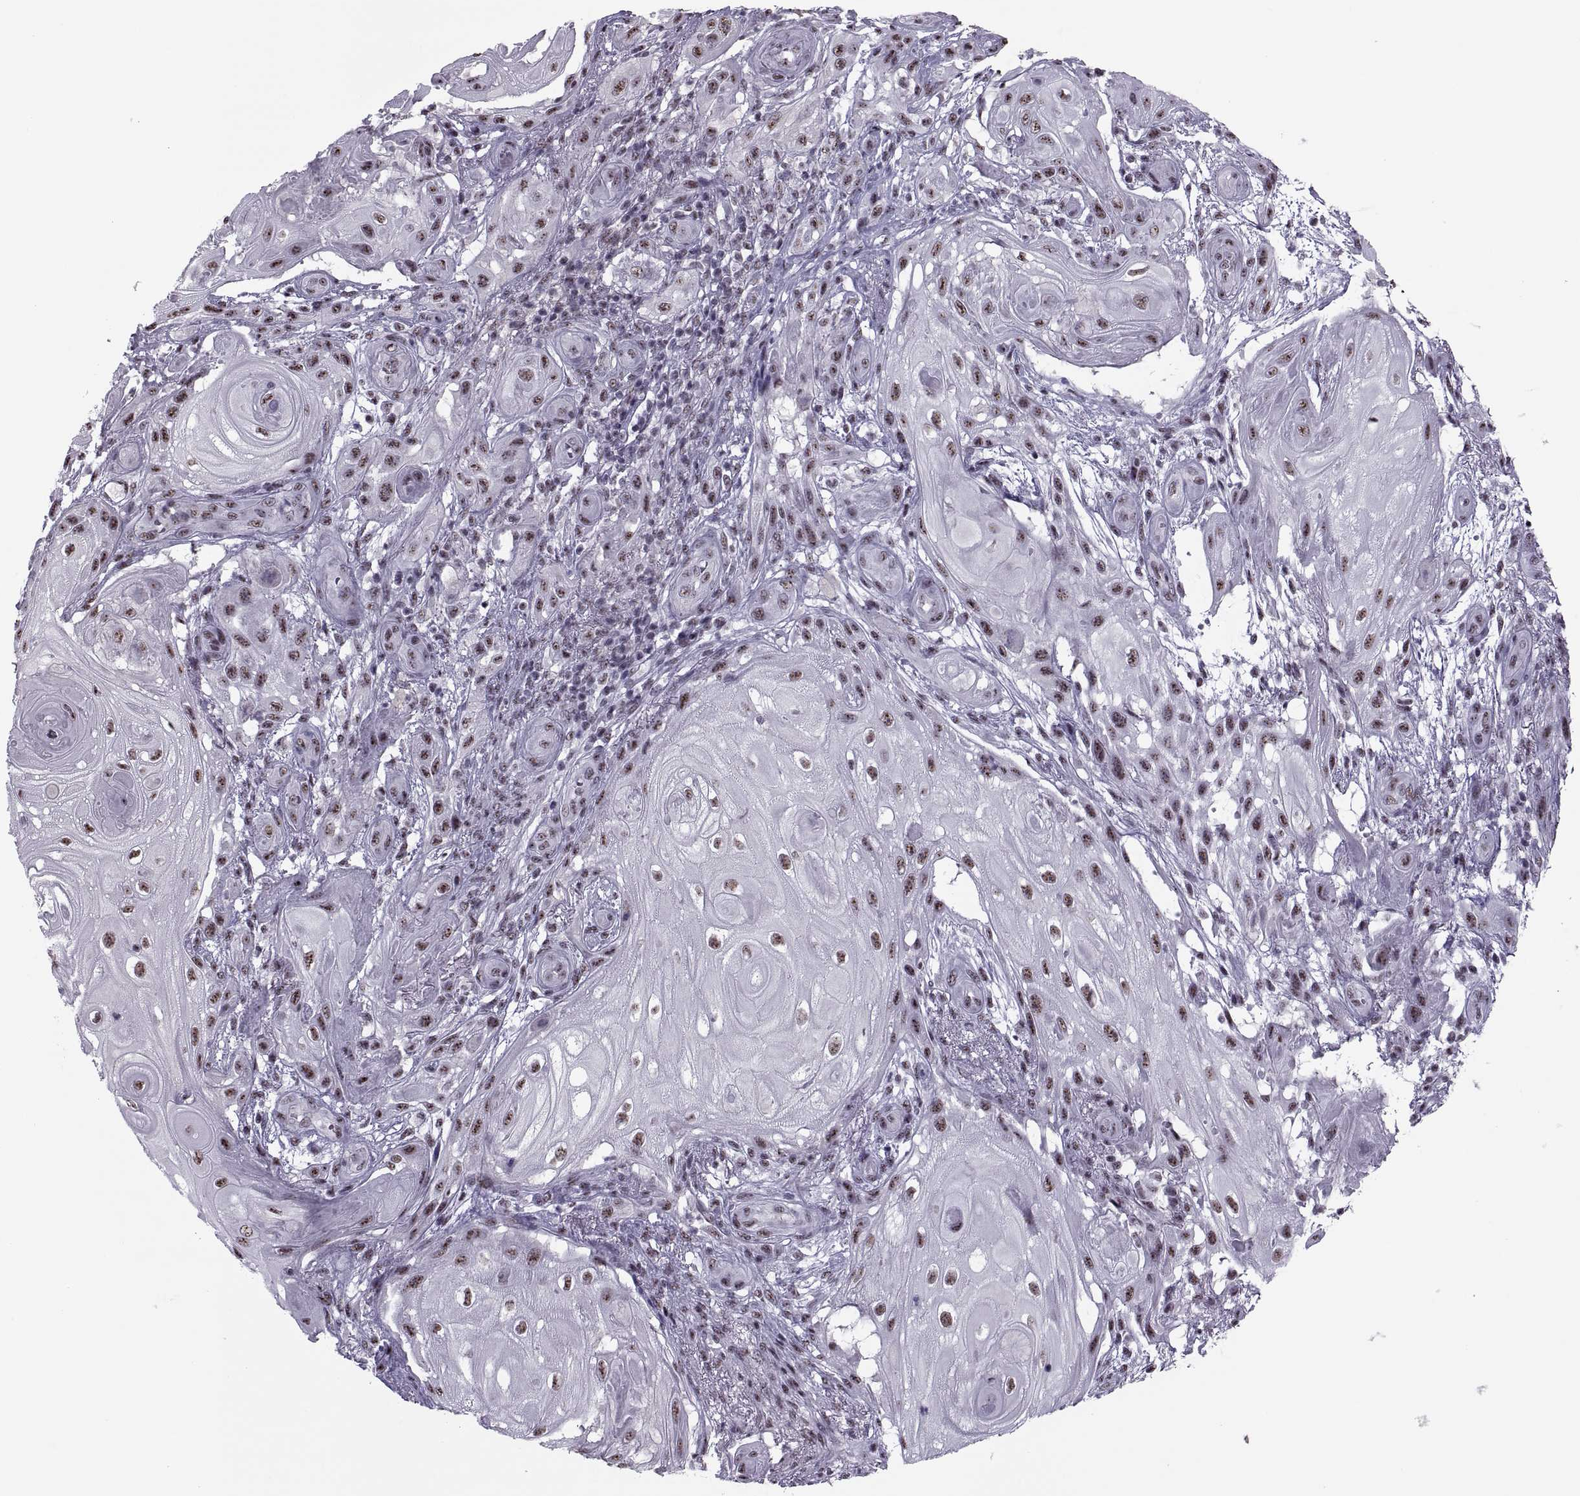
{"staining": {"intensity": "moderate", "quantity": ">75%", "location": "nuclear"}, "tissue": "skin cancer", "cell_type": "Tumor cells", "image_type": "cancer", "snomed": [{"axis": "morphology", "description": "Squamous cell carcinoma, NOS"}, {"axis": "topography", "description": "Skin"}], "caption": "Immunohistochemical staining of skin squamous cell carcinoma demonstrates medium levels of moderate nuclear positivity in approximately >75% of tumor cells.", "gene": "MAGEA4", "patient": {"sex": "male", "age": 62}}